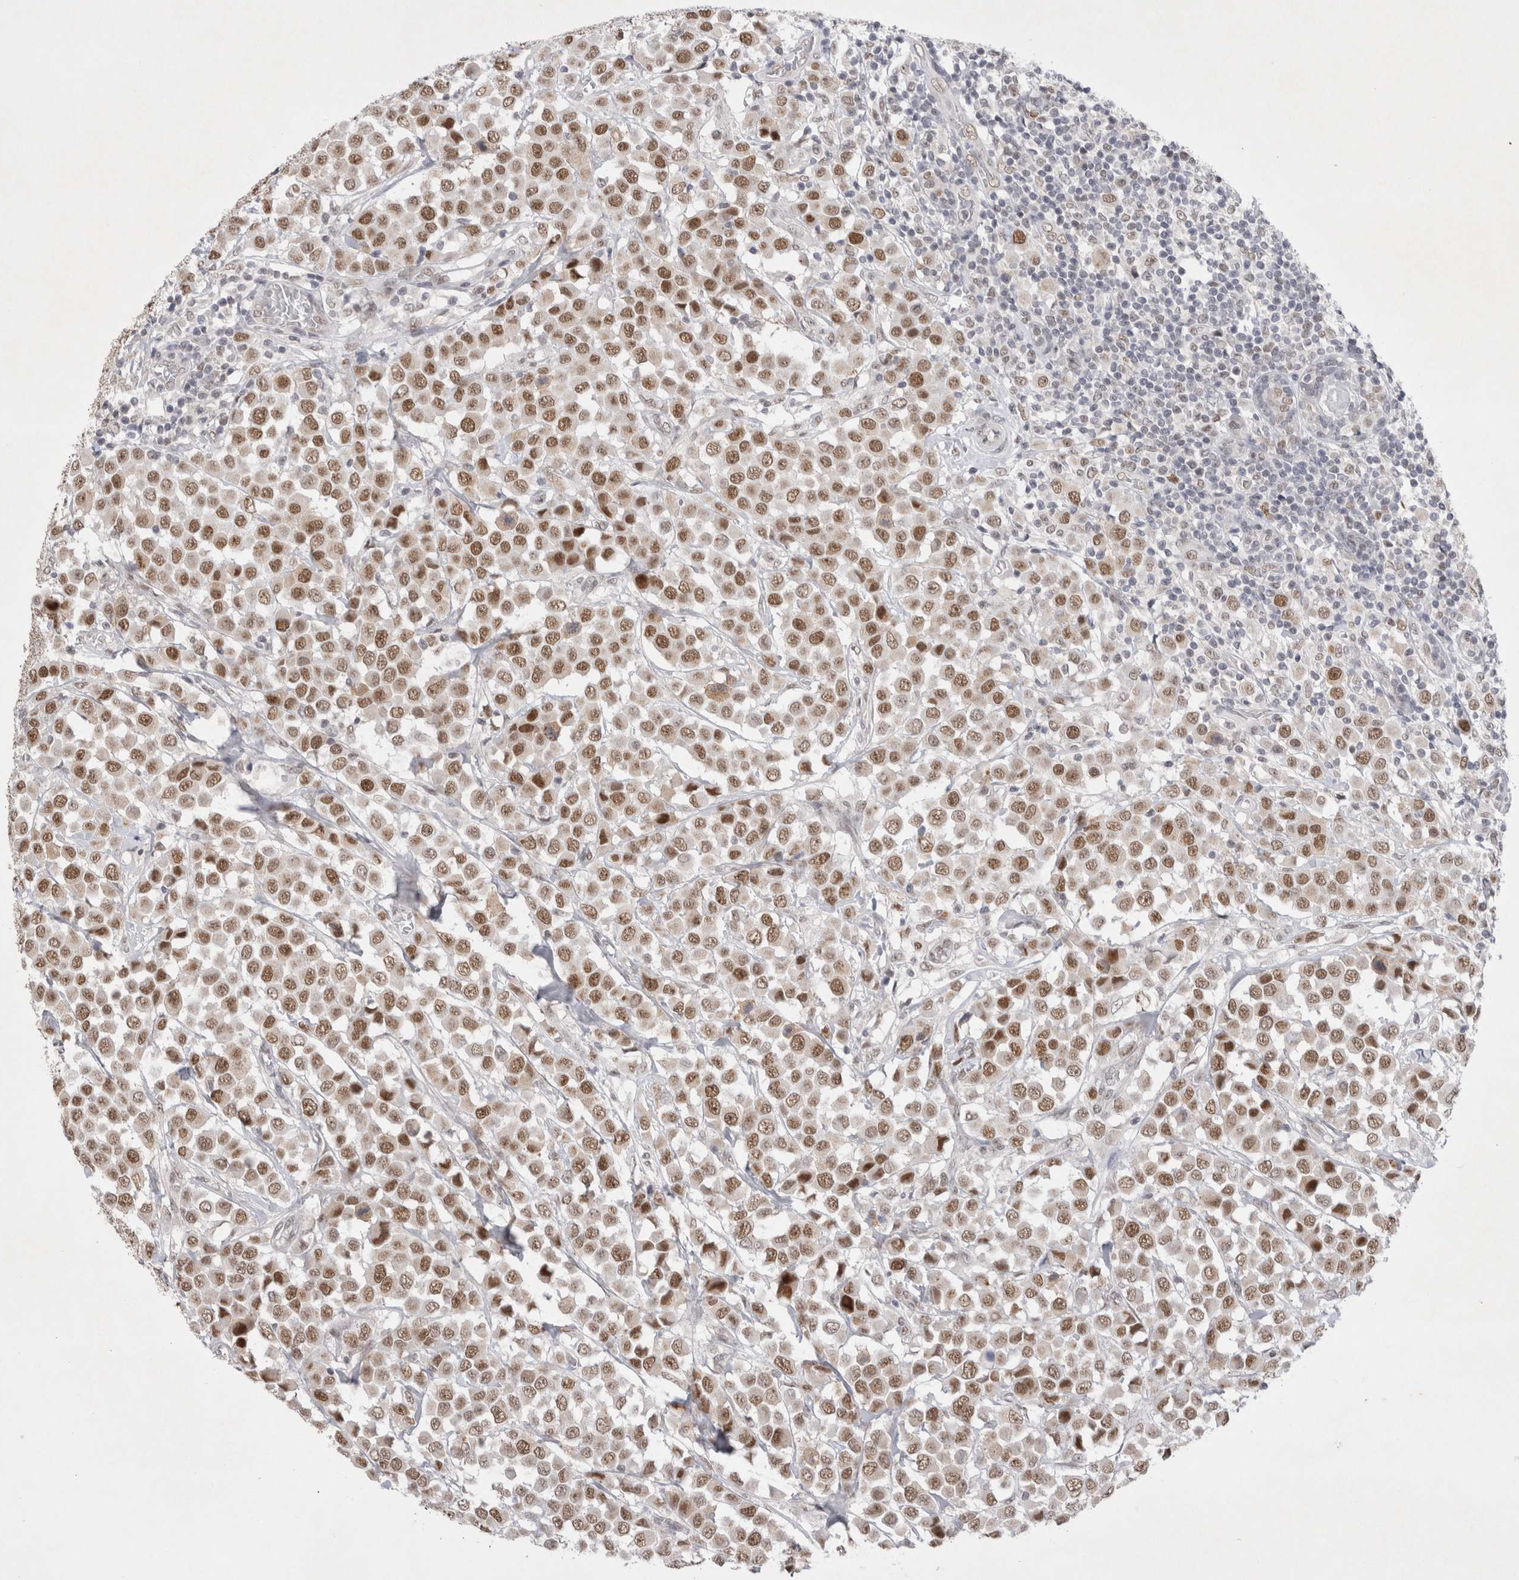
{"staining": {"intensity": "moderate", "quantity": ">75%", "location": "nuclear"}, "tissue": "breast cancer", "cell_type": "Tumor cells", "image_type": "cancer", "snomed": [{"axis": "morphology", "description": "Duct carcinoma"}, {"axis": "topography", "description": "Breast"}], "caption": "Breast intraductal carcinoma stained with a protein marker reveals moderate staining in tumor cells.", "gene": "RECQL4", "patient": {"sex": "female", "age": 61}}